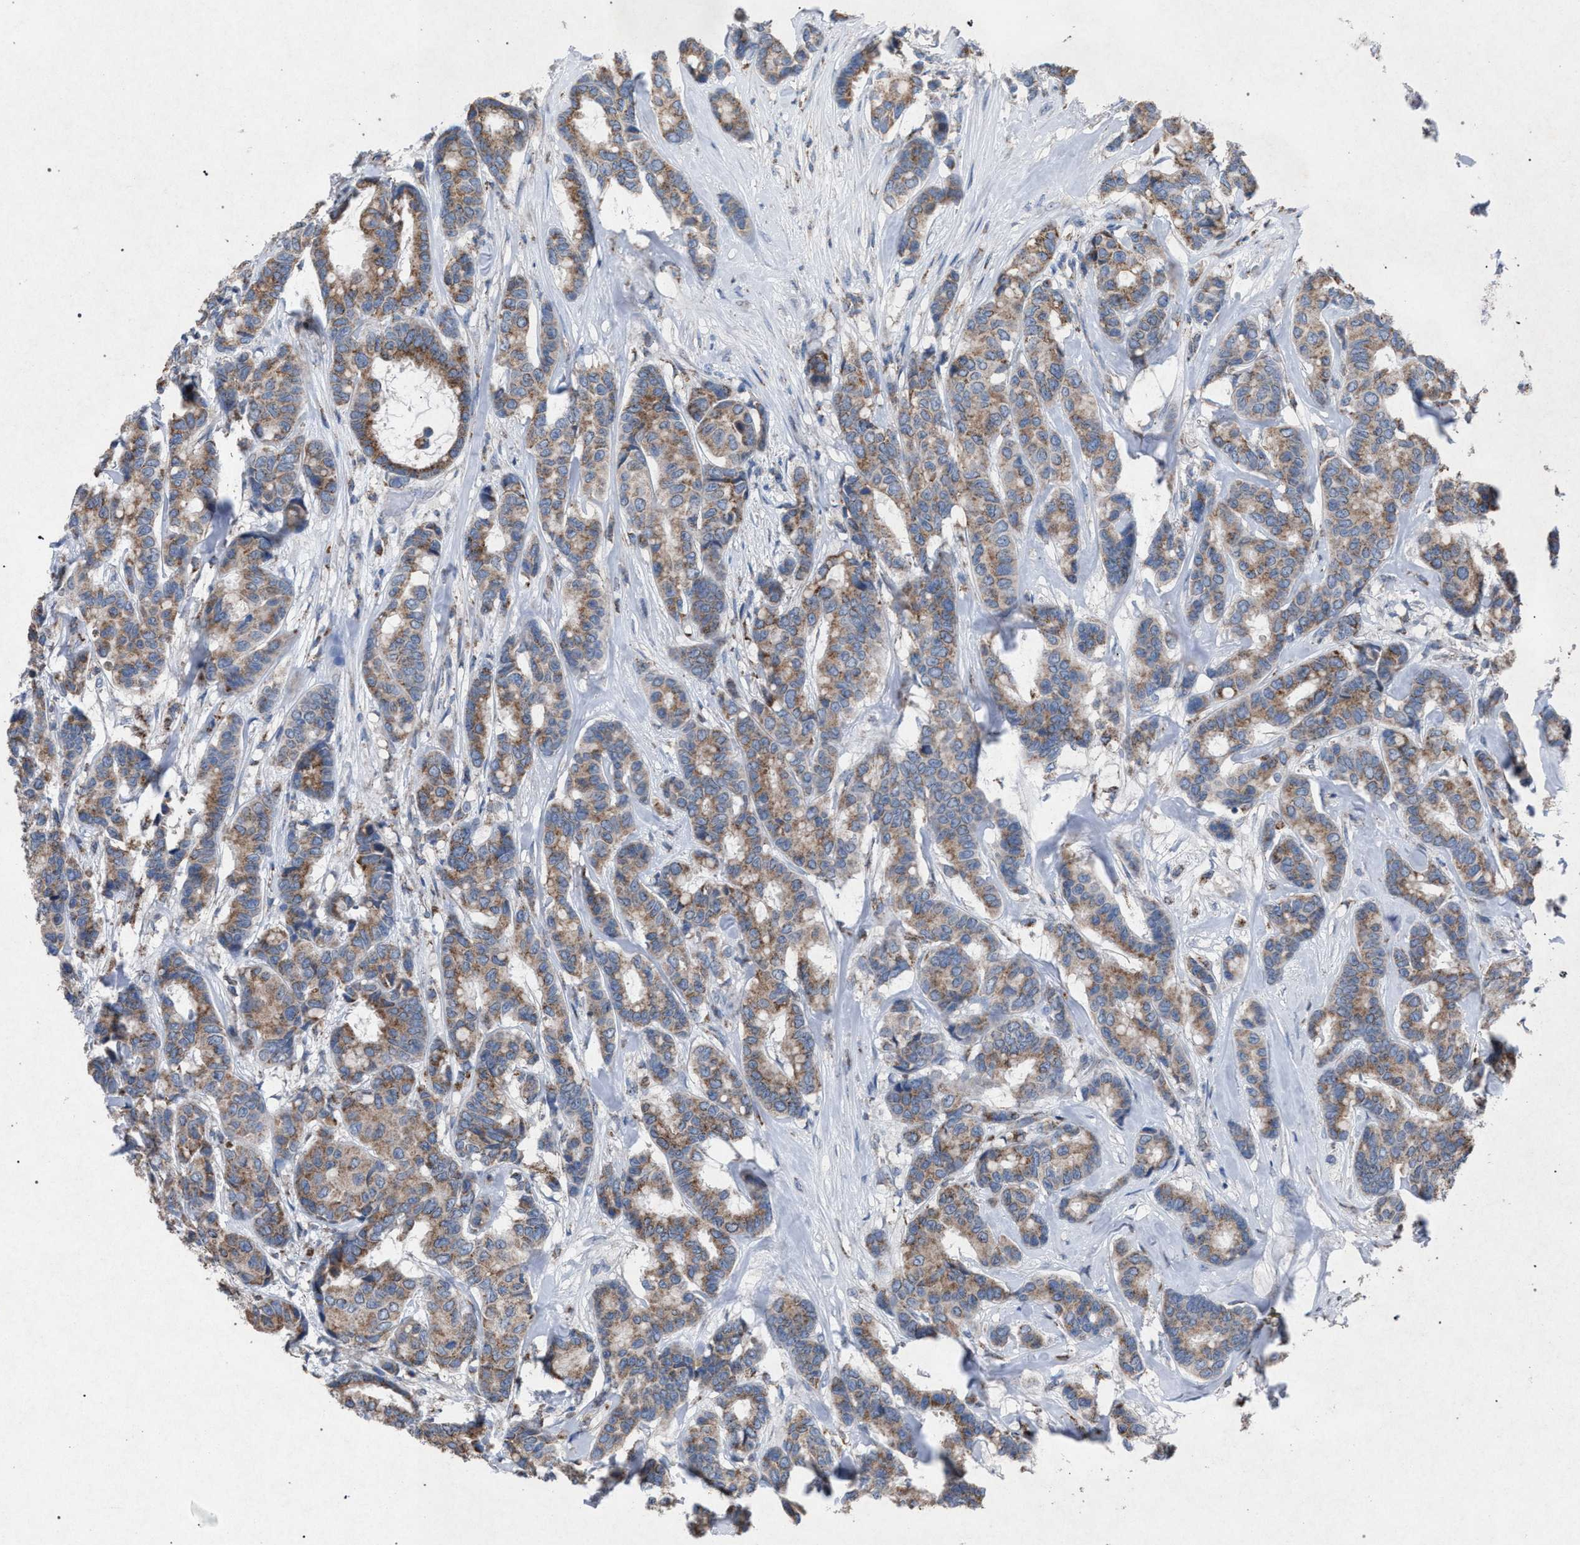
{"staining": {"intensity": "moderate", "quantity": ">75%", "location": "cytoplasmic/membranous"}, "tissue": "breast cancer", "cell_type": "Tumor cells", "image_type": "cancer", "snomed": [{"axis": "morphology", "description": "Duct carcinoma"}, {"axis": "topography", "description": "Breast"}], "caption": "Breast cancer was stained to show a protein in brown. There is medium levels of moderate cytoplasmic/membranous staining in approximately >75% of tumor cells.", "gene": "HSD17B4", "patient": {"sex": "female", "age": 87}}